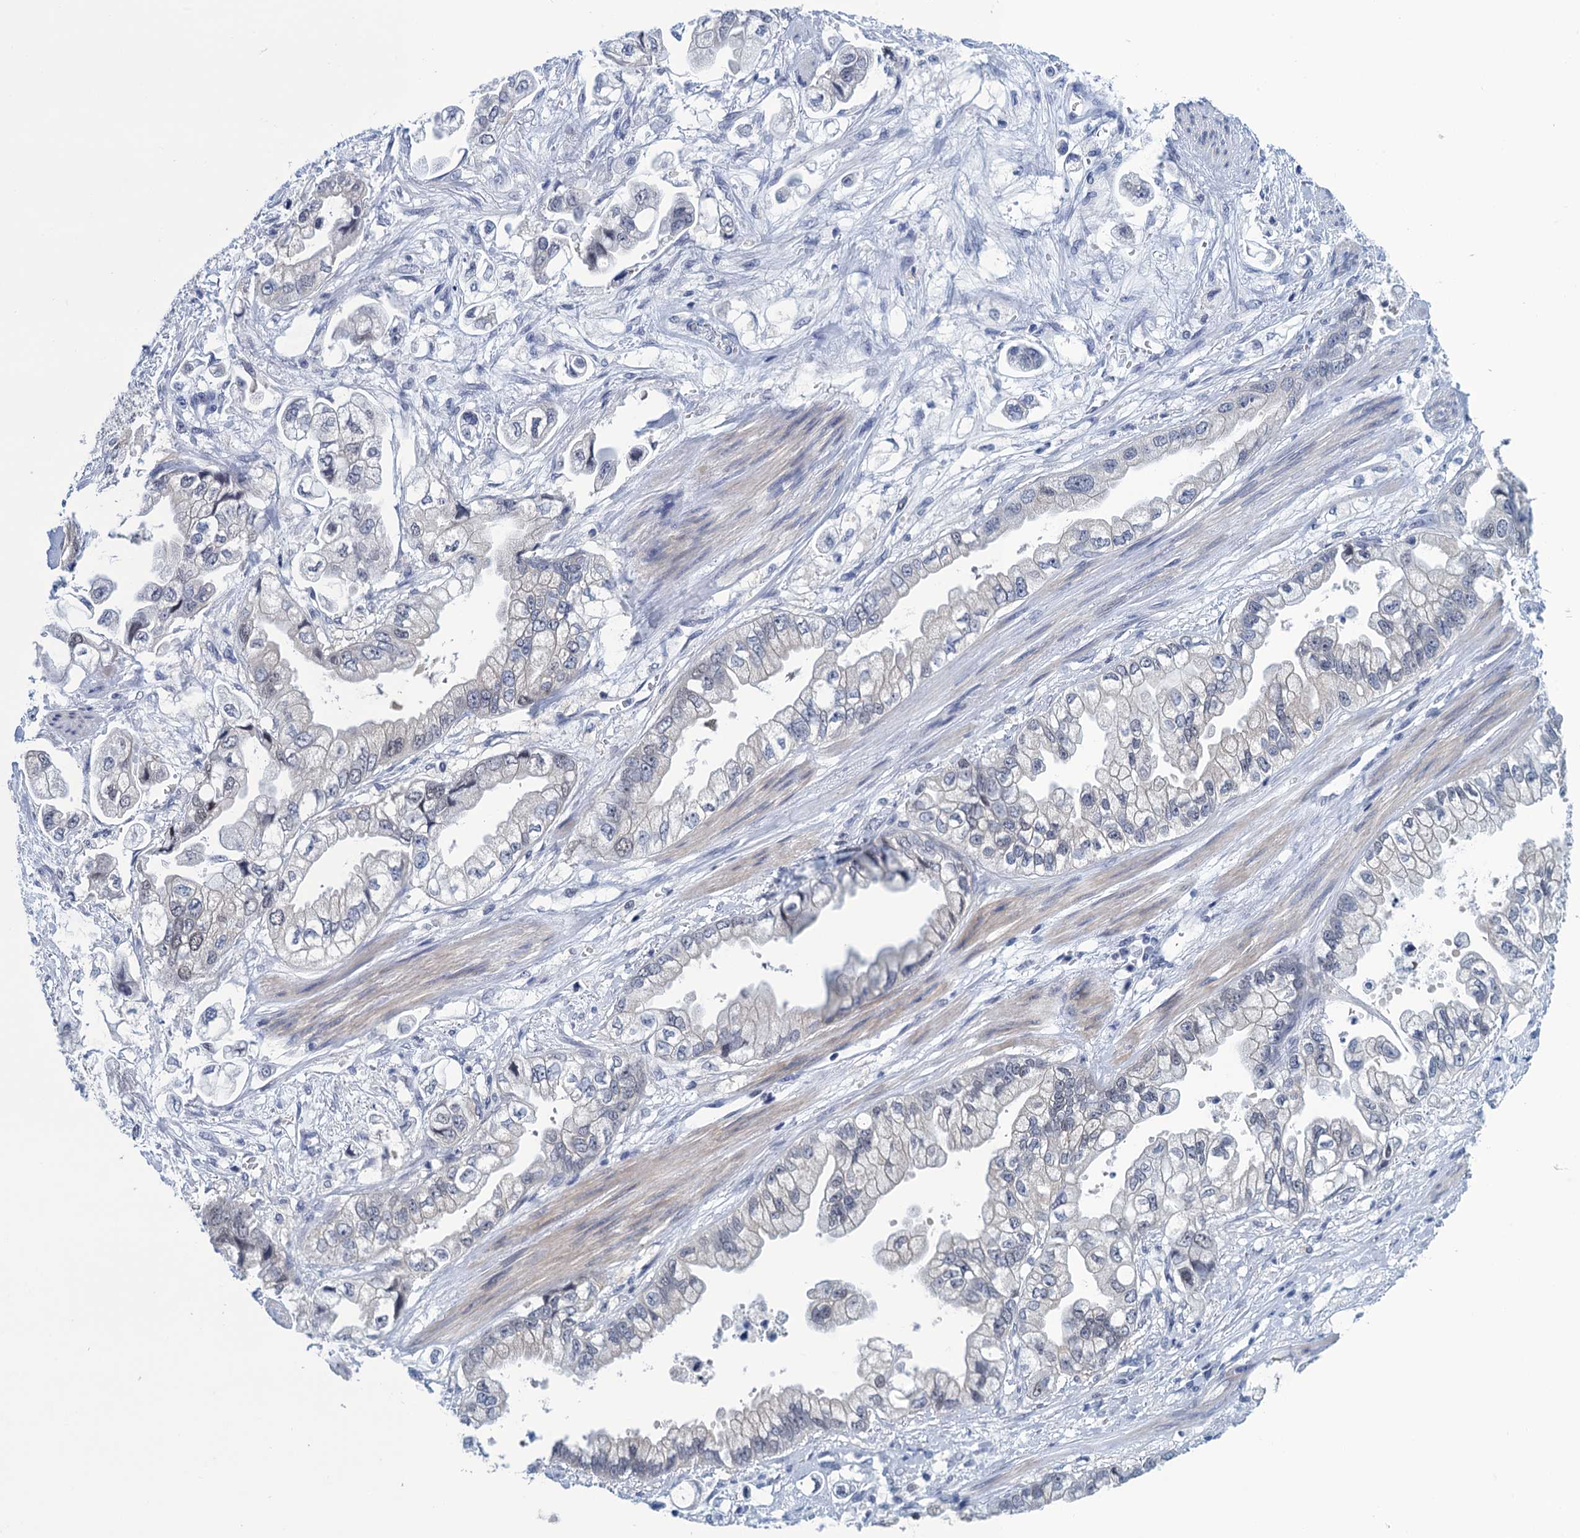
{"staining": {"intensity": "negative", "quantity": "none", "location": "none"}, "tissue": "stomach cancer", "cell_type": "Tumor cells", "image_type": "cancer", "snomed": [{"axis": "morphology", "description": "Adenocarcinoma, NOS"}, {"axis": "topography", "description": "Stomach"}], "caption": "Human stomach cancer (adenocarcinoma) stained for a protein using immunohistochemistry exhibits no staining in tumor cells.", "gene": "GINS3", "patient": {"sex": "male", "age": 62}}